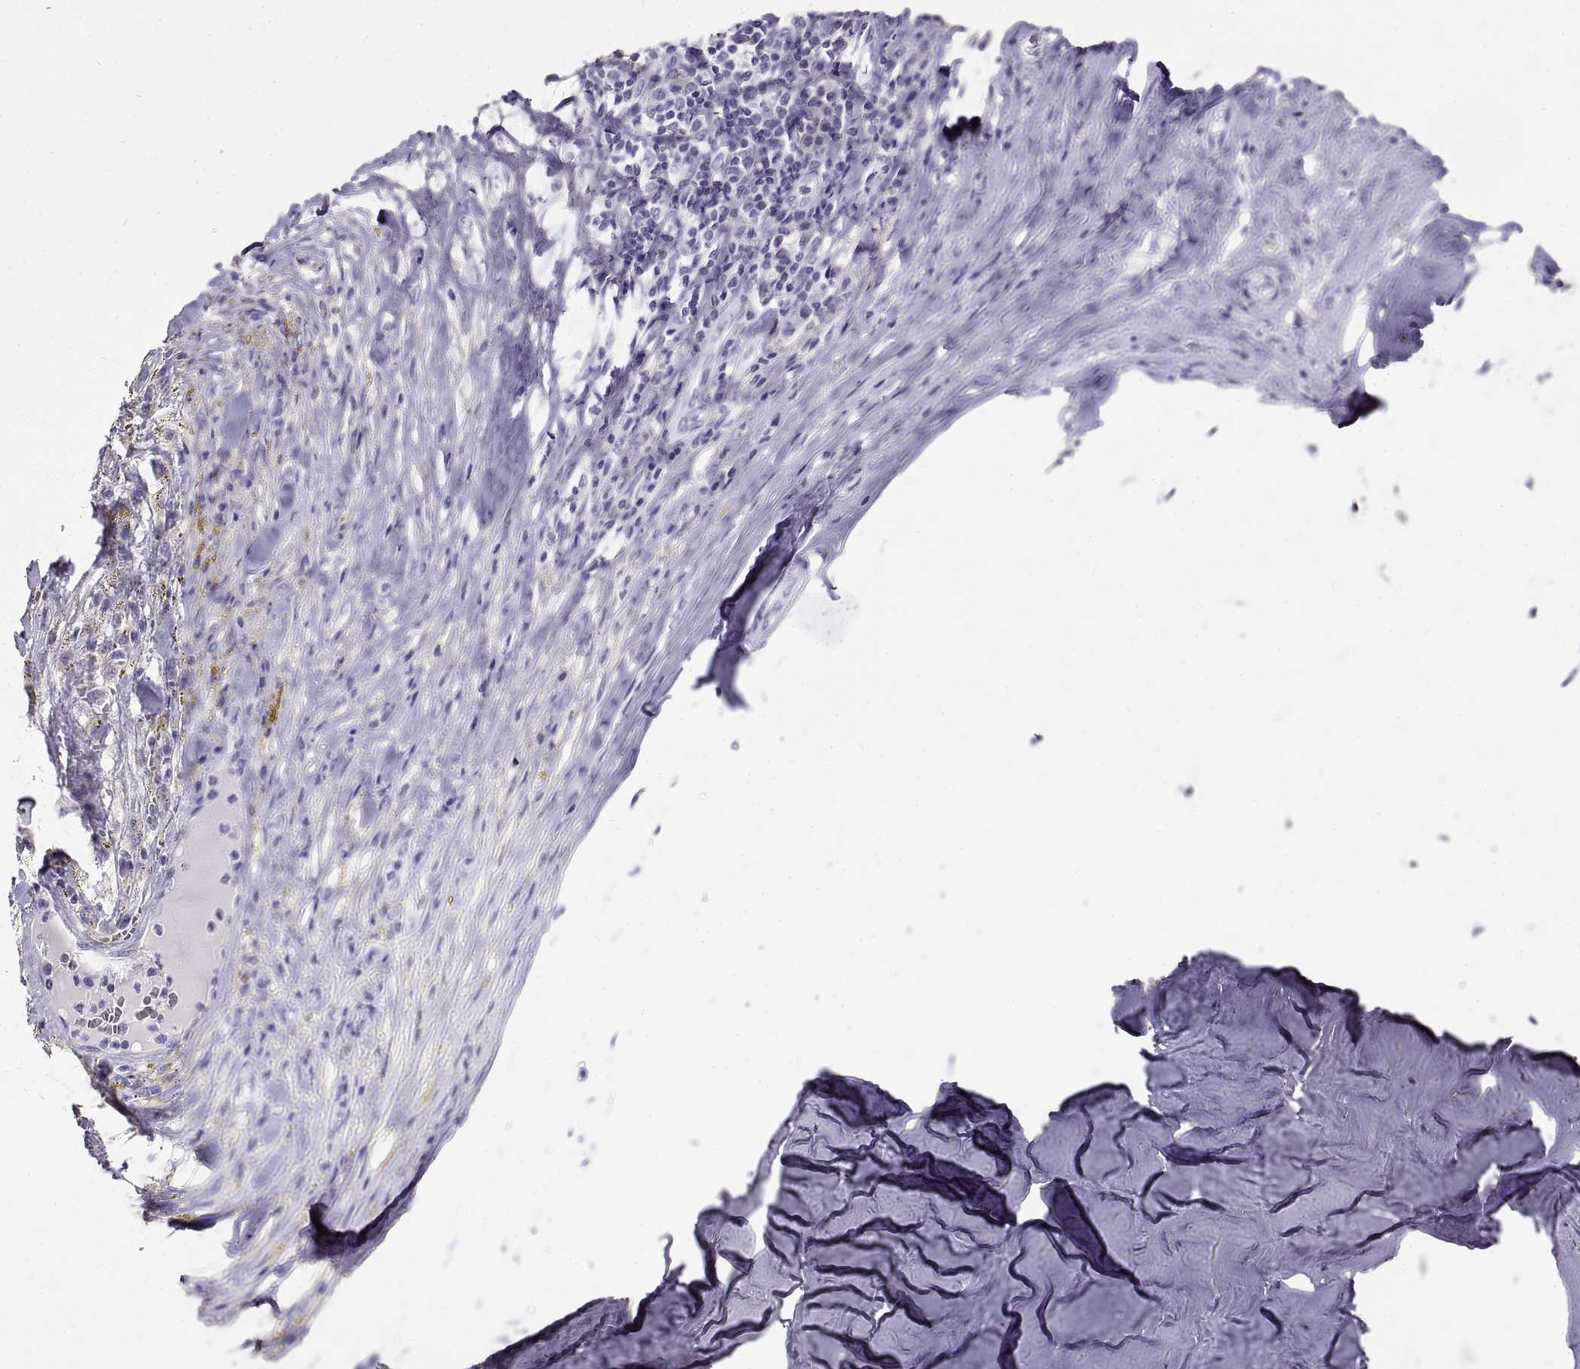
{"staining": {"intensity": "negative", "quantity": "none", "location": "none"}, "tissue": "melanoma", "cell_type": "Tumor cells", "image_type": "cancer", "snomed": [{"axis": "morphology", "description": "Malignant melanoma, NOS"}, {"axis": "topography", "description": "Skin"}], "caption": "This is a image of immunohistochemistry (IHC) staining of malignant melanoma, which shows no expression in tumor cells.", "gene": "GNG12", "patient": {"sex": "female", "age": 91}}